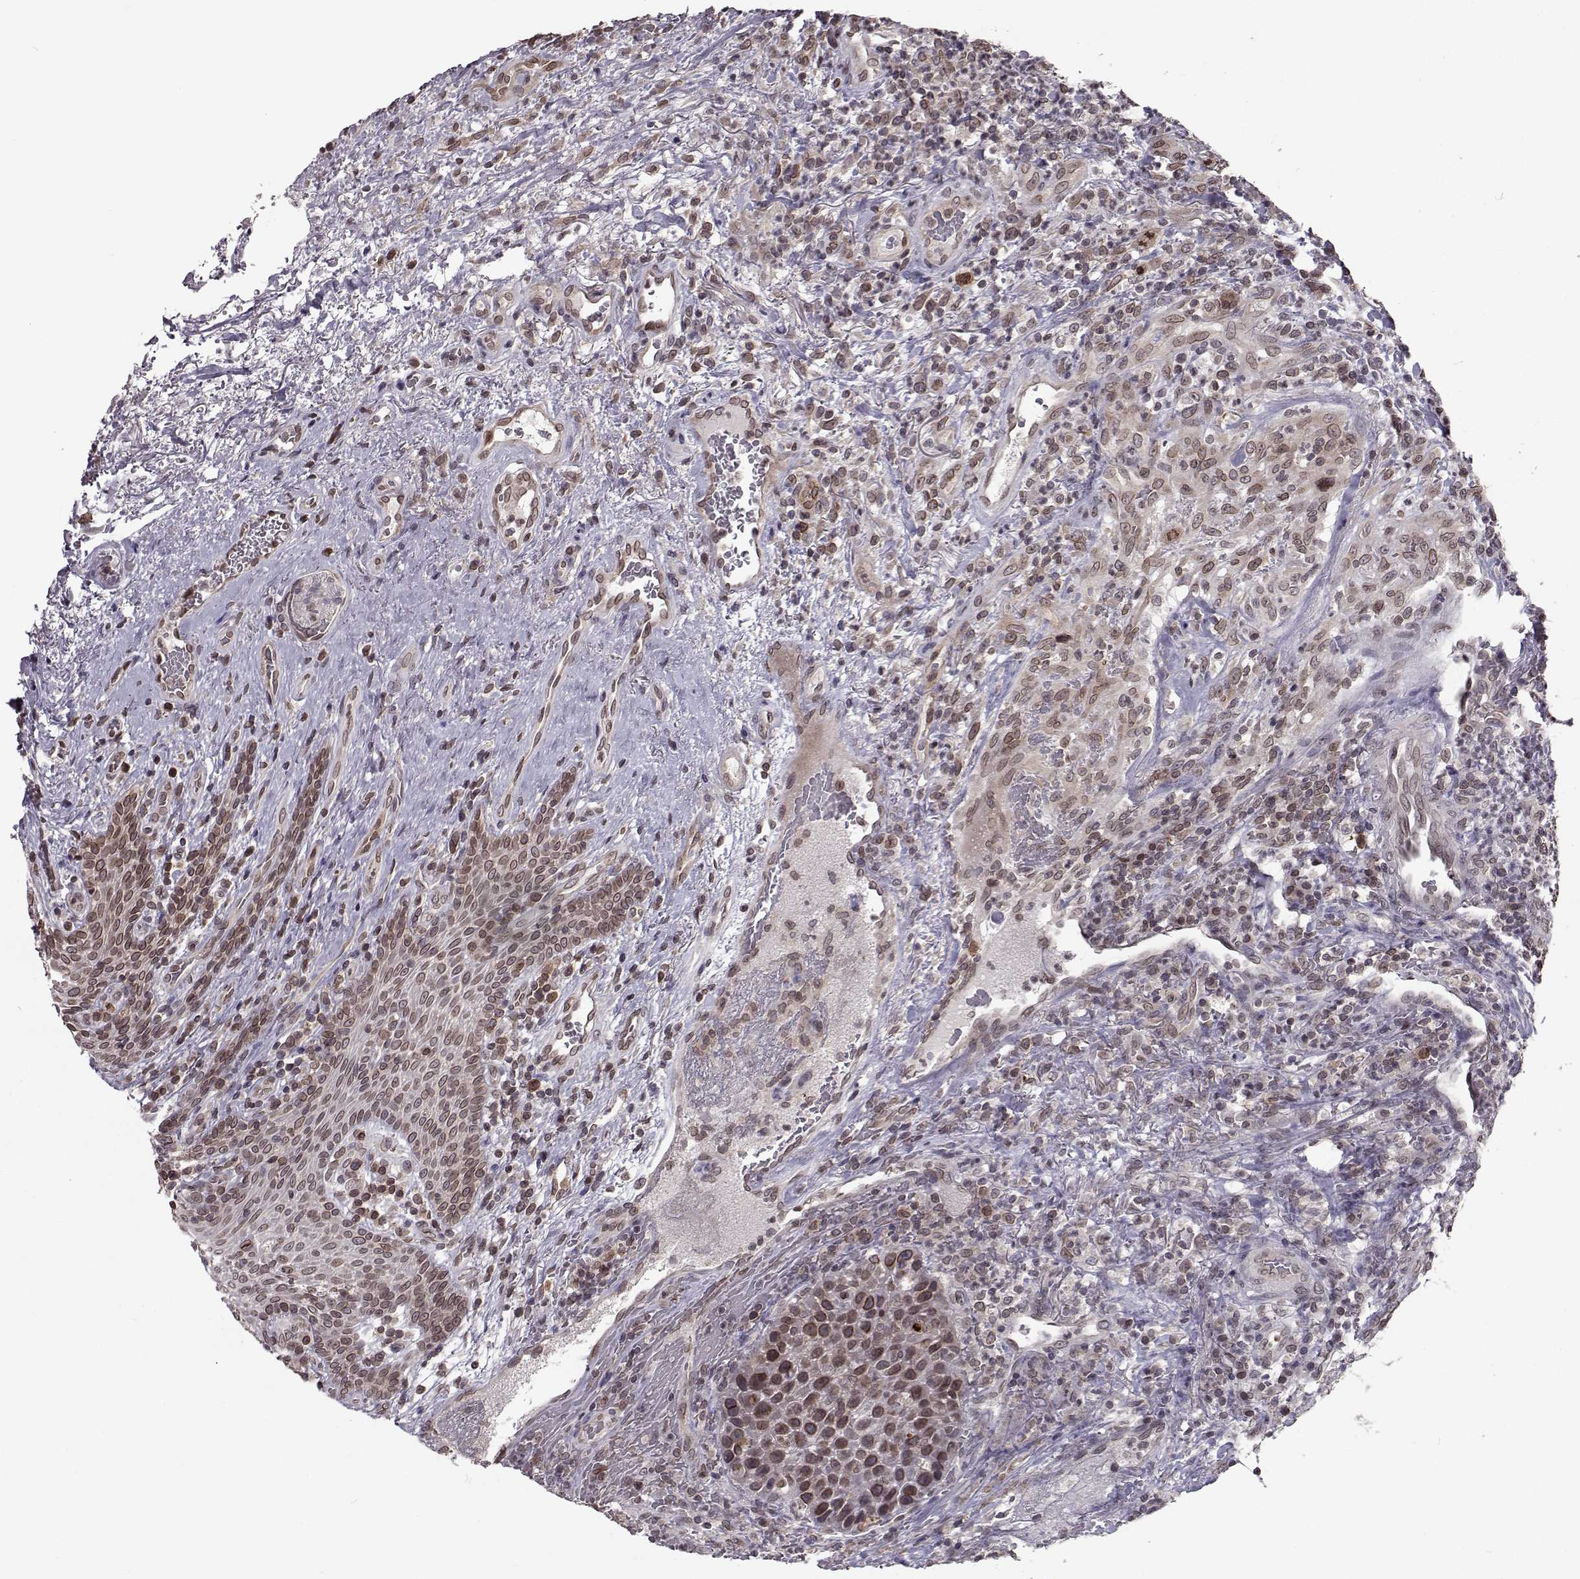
{"staining": {"intensity": "weak", "quantity": ">75%", "location": "cytoplasmic/membranous,nuclear"}, "tissue": "head and neck cancer", "cell_type": "Tumor cells", "image_type": "cancer", "snomed": [{"axis": "morphology", "description": "Squamous cell carcinoma, NOS"}, {"axis": "topography", "description": "Head-Neck"}], "caption": "Protein expression analysis of human squamous cell carcinoma (head and neck) reveals weak cytoplasmic/membranous and nuclear expression in approximately >75% of tumor cells.", "gene": "NUP37", "patient": {"sex": "male", "age": 69}}